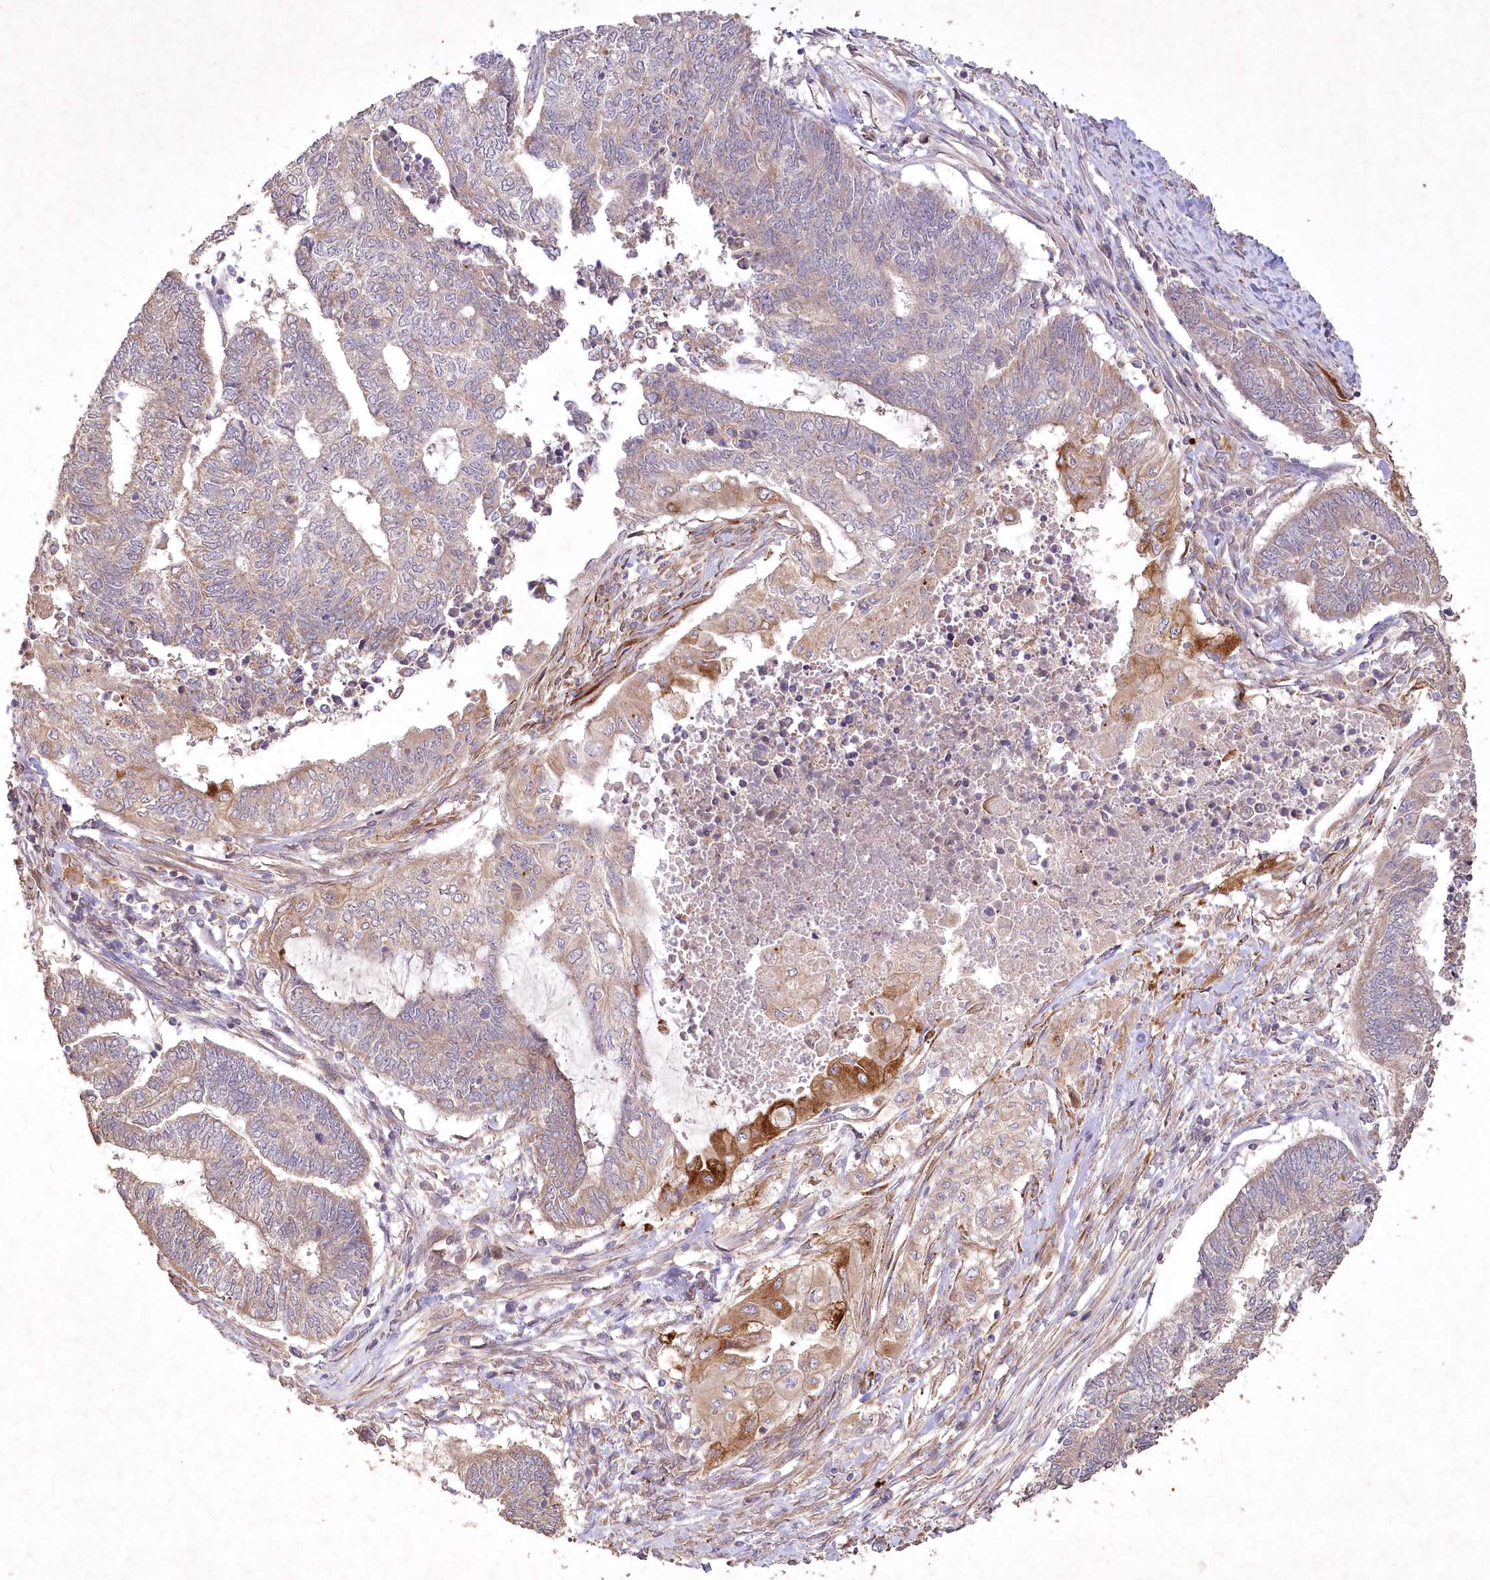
{"staining": {"intensity": "strong", "quantity": "<25%", "location": "cytoplasmic/membranous"}, "tissue": "endometrial cancer", "cell_type": "Tumor cells", "image_type": "cancer", "snomed": [{"axis": "morphology", "description": "Adenocarcinoma, NOS"}, {"axis": "topography", "description": "Uterus"}, {"axis": "topography", "description": "Endometrium"}], "caption": "Tumor cells display medium levels of strong cytoplasmic/membranous expression in approximately <25% of cells in human endometrial cancer (adenocarcinoma).", "gene": "IRAK1BP1", "patient": {"sex": "female", "age": 70}}